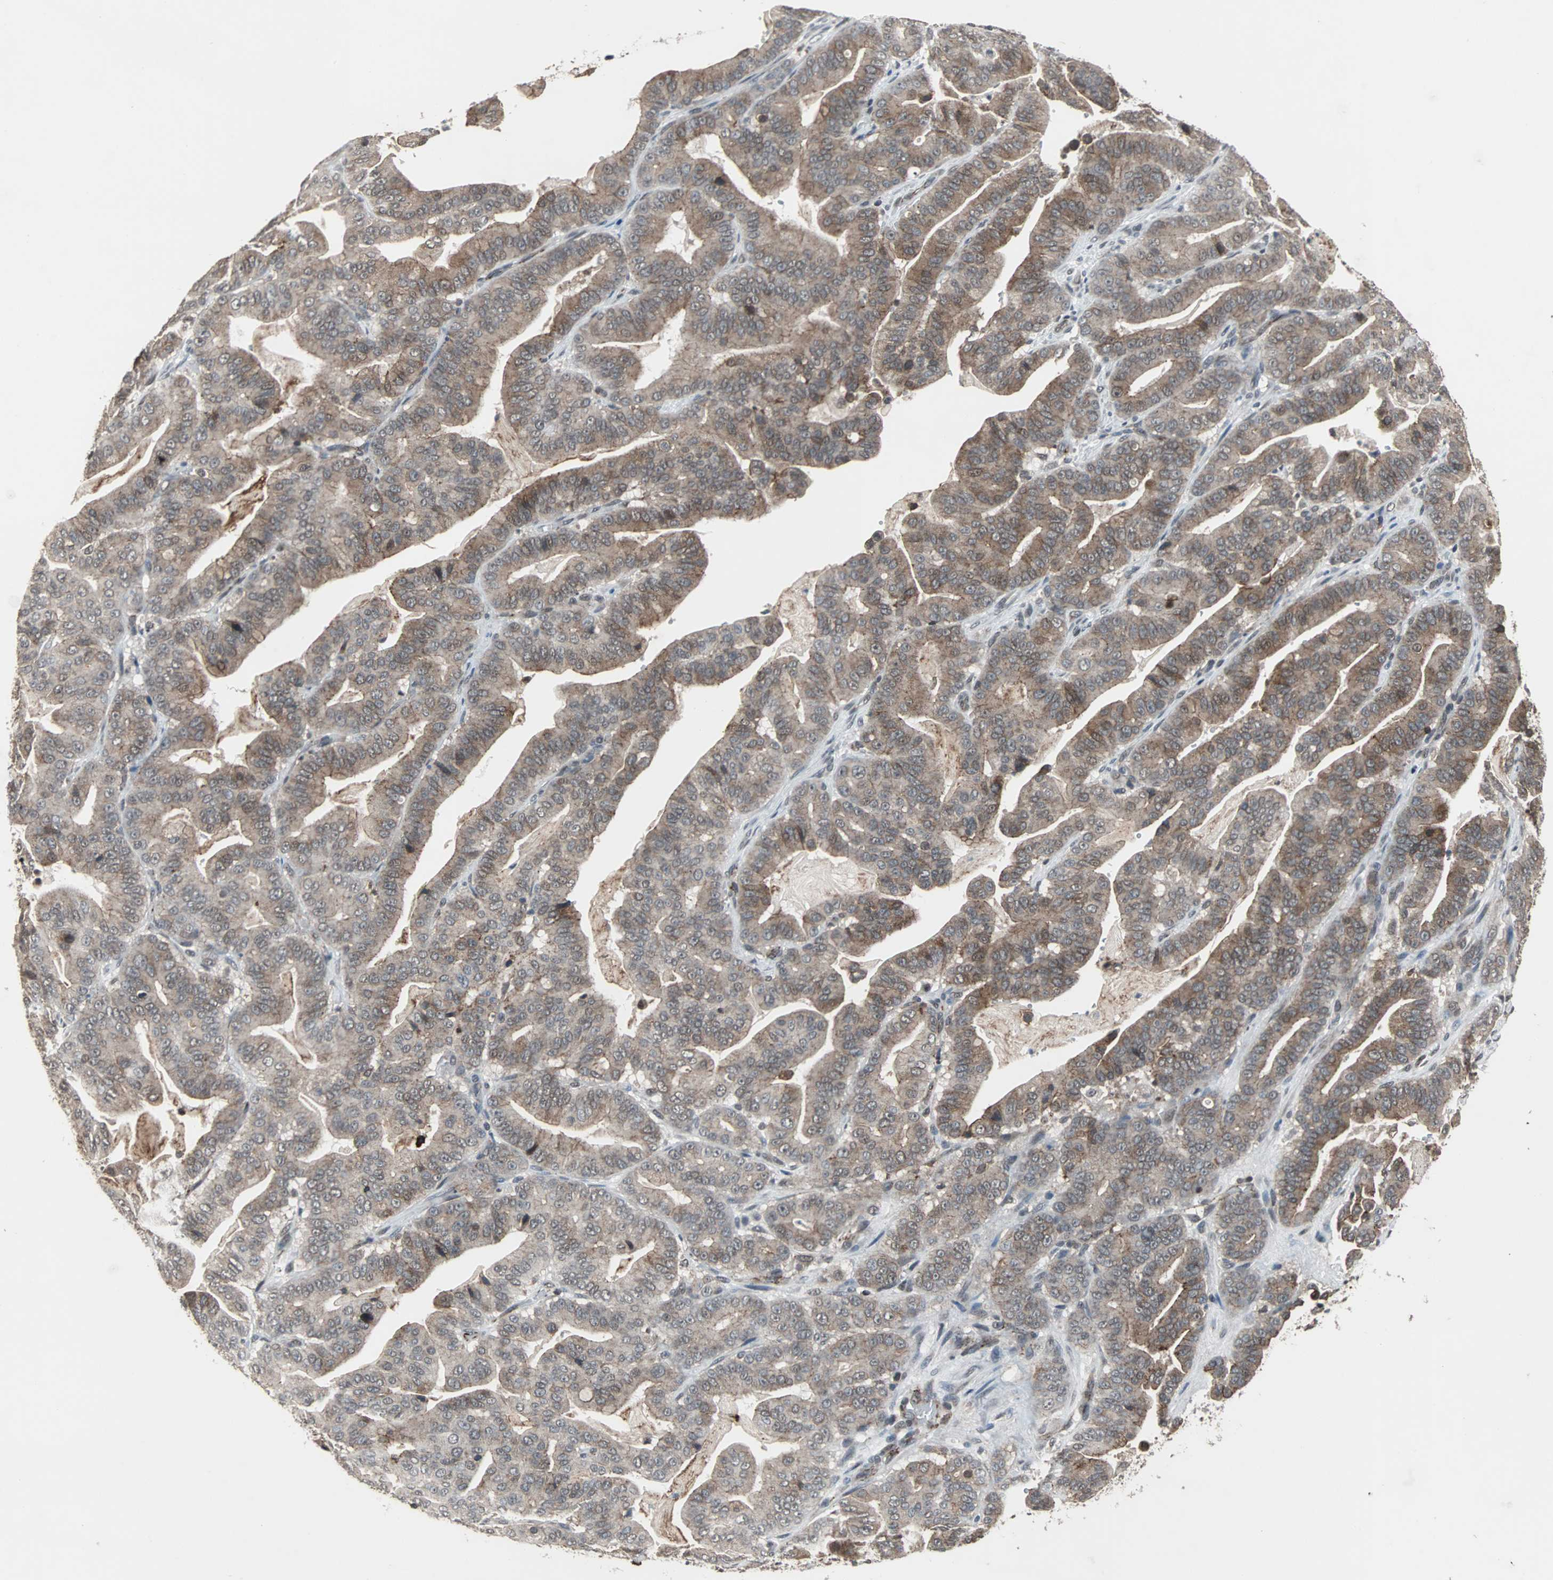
{"staining": {"intensity": "moderate", "quantity": ">75%", "location": "cytoplasmic/membranous"}, "tissue": "pancreatic cancer", "cell_type": "Tumor cells", "image_type": "cancer", "snomed": [{"axis": "morphology", "description": "Adenocarcinoma, NOS"}, {"axis": "topography", "description": "Pancreas"}], "caption": "This is a histology image of immunohistochemistry staining of pancreatic cancer (adenocarcinoma), which shows moderate positivity in the cytoplasmic/membranous of tumor cells.", "gene": "LSR", "patient": {"sex": "male", "age": 63}}